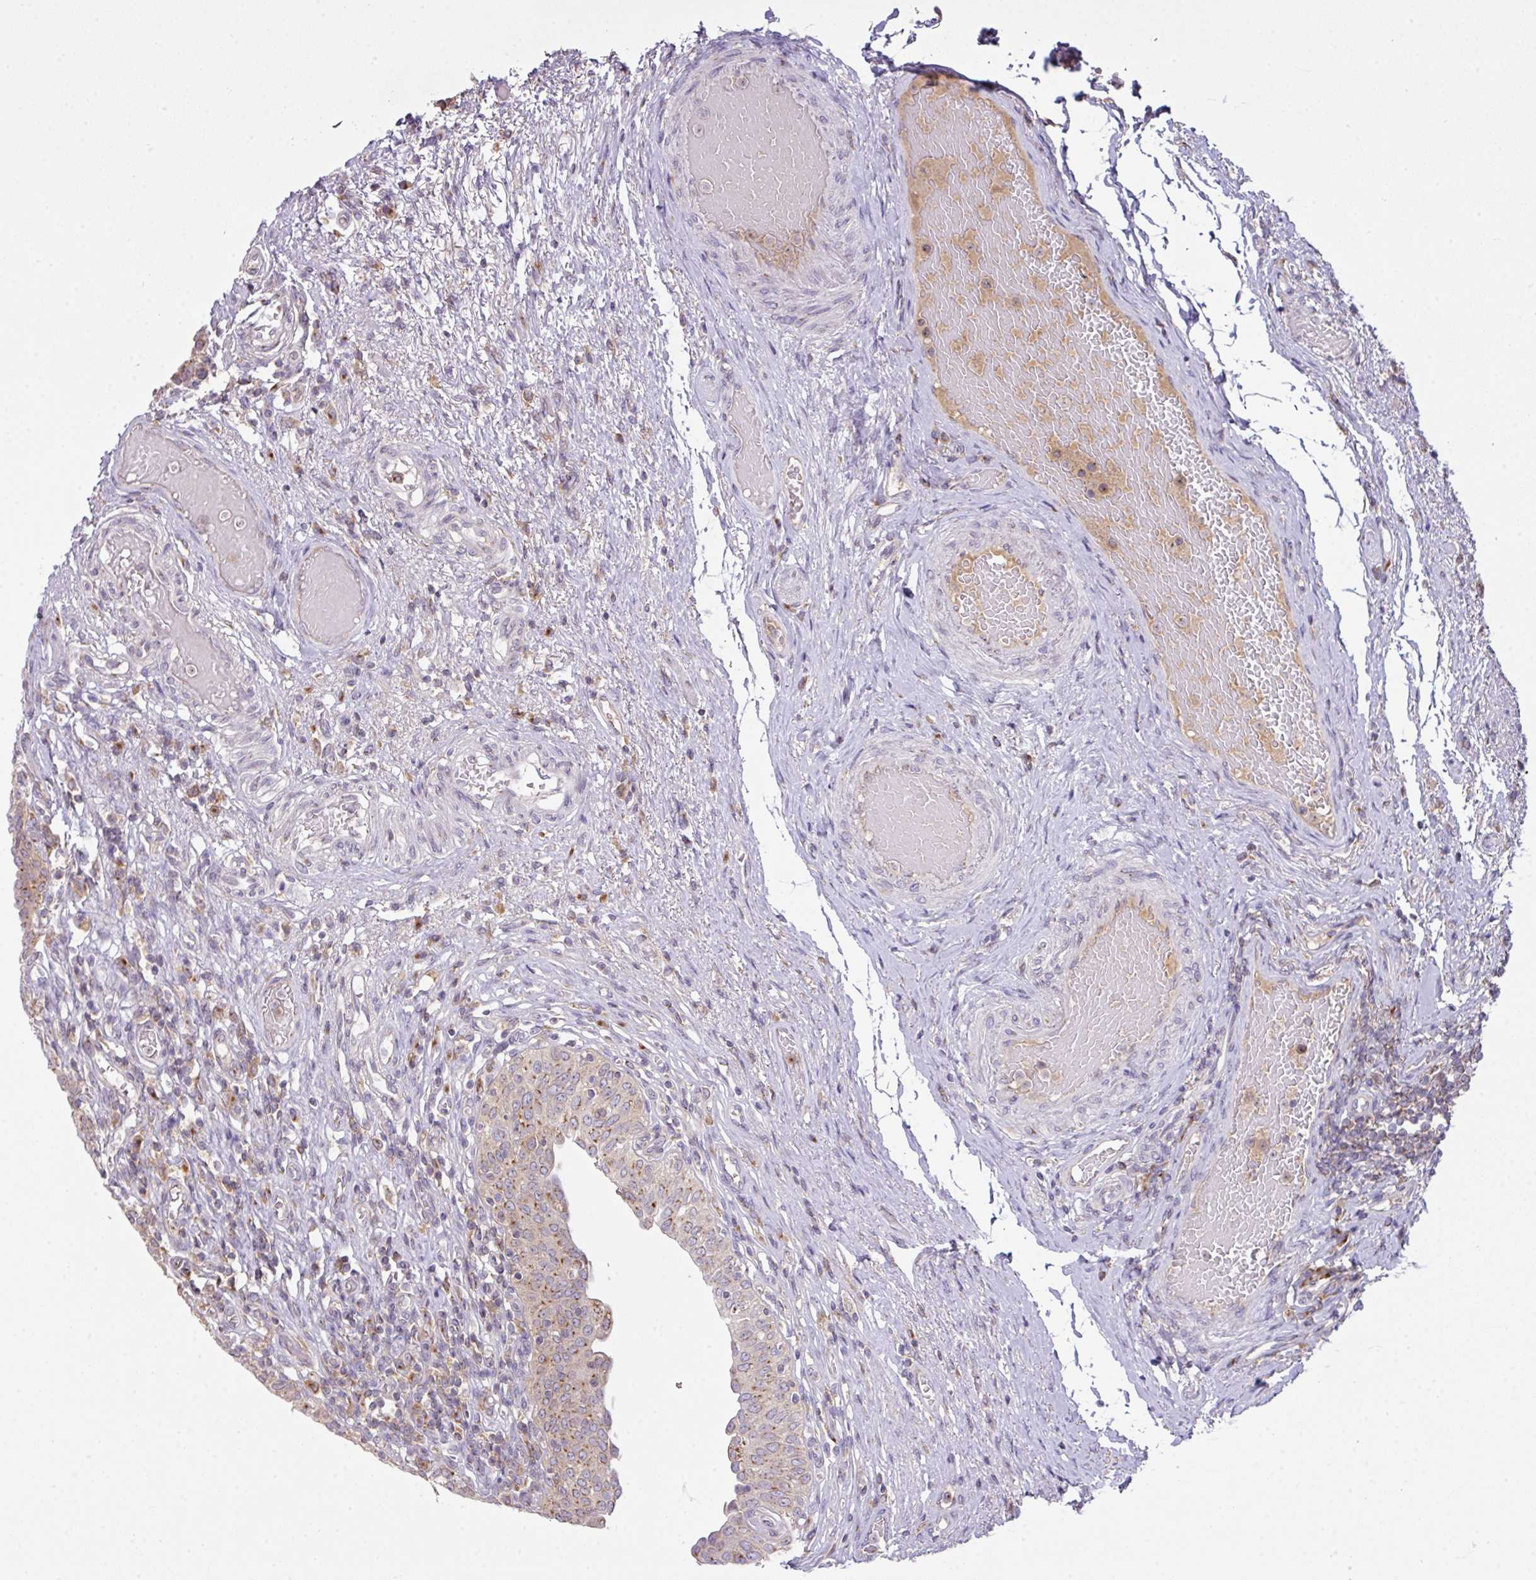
{"staining": {"intensity": "moderate", "quantity": "<25%", "location": "cytoplasmic/membranous"}, "tissue": "urinary bladder", "cell_type": "Urothelial cells", "image_type": "normal", "snomed": [{"axis": "morphology", "description": "Normal tissue, NOS"}, {"axis": "topography", "description": "Urinary bladder"}], "caption": "Unremarkable urinary bladder exhibits moderate cytoplasmic/membranous staining in approximately <25% of urothelial cells, visualized by immunohistochemistry.", "gene": "VTI1A", "patient": {"sex": "male", "age": 71}}